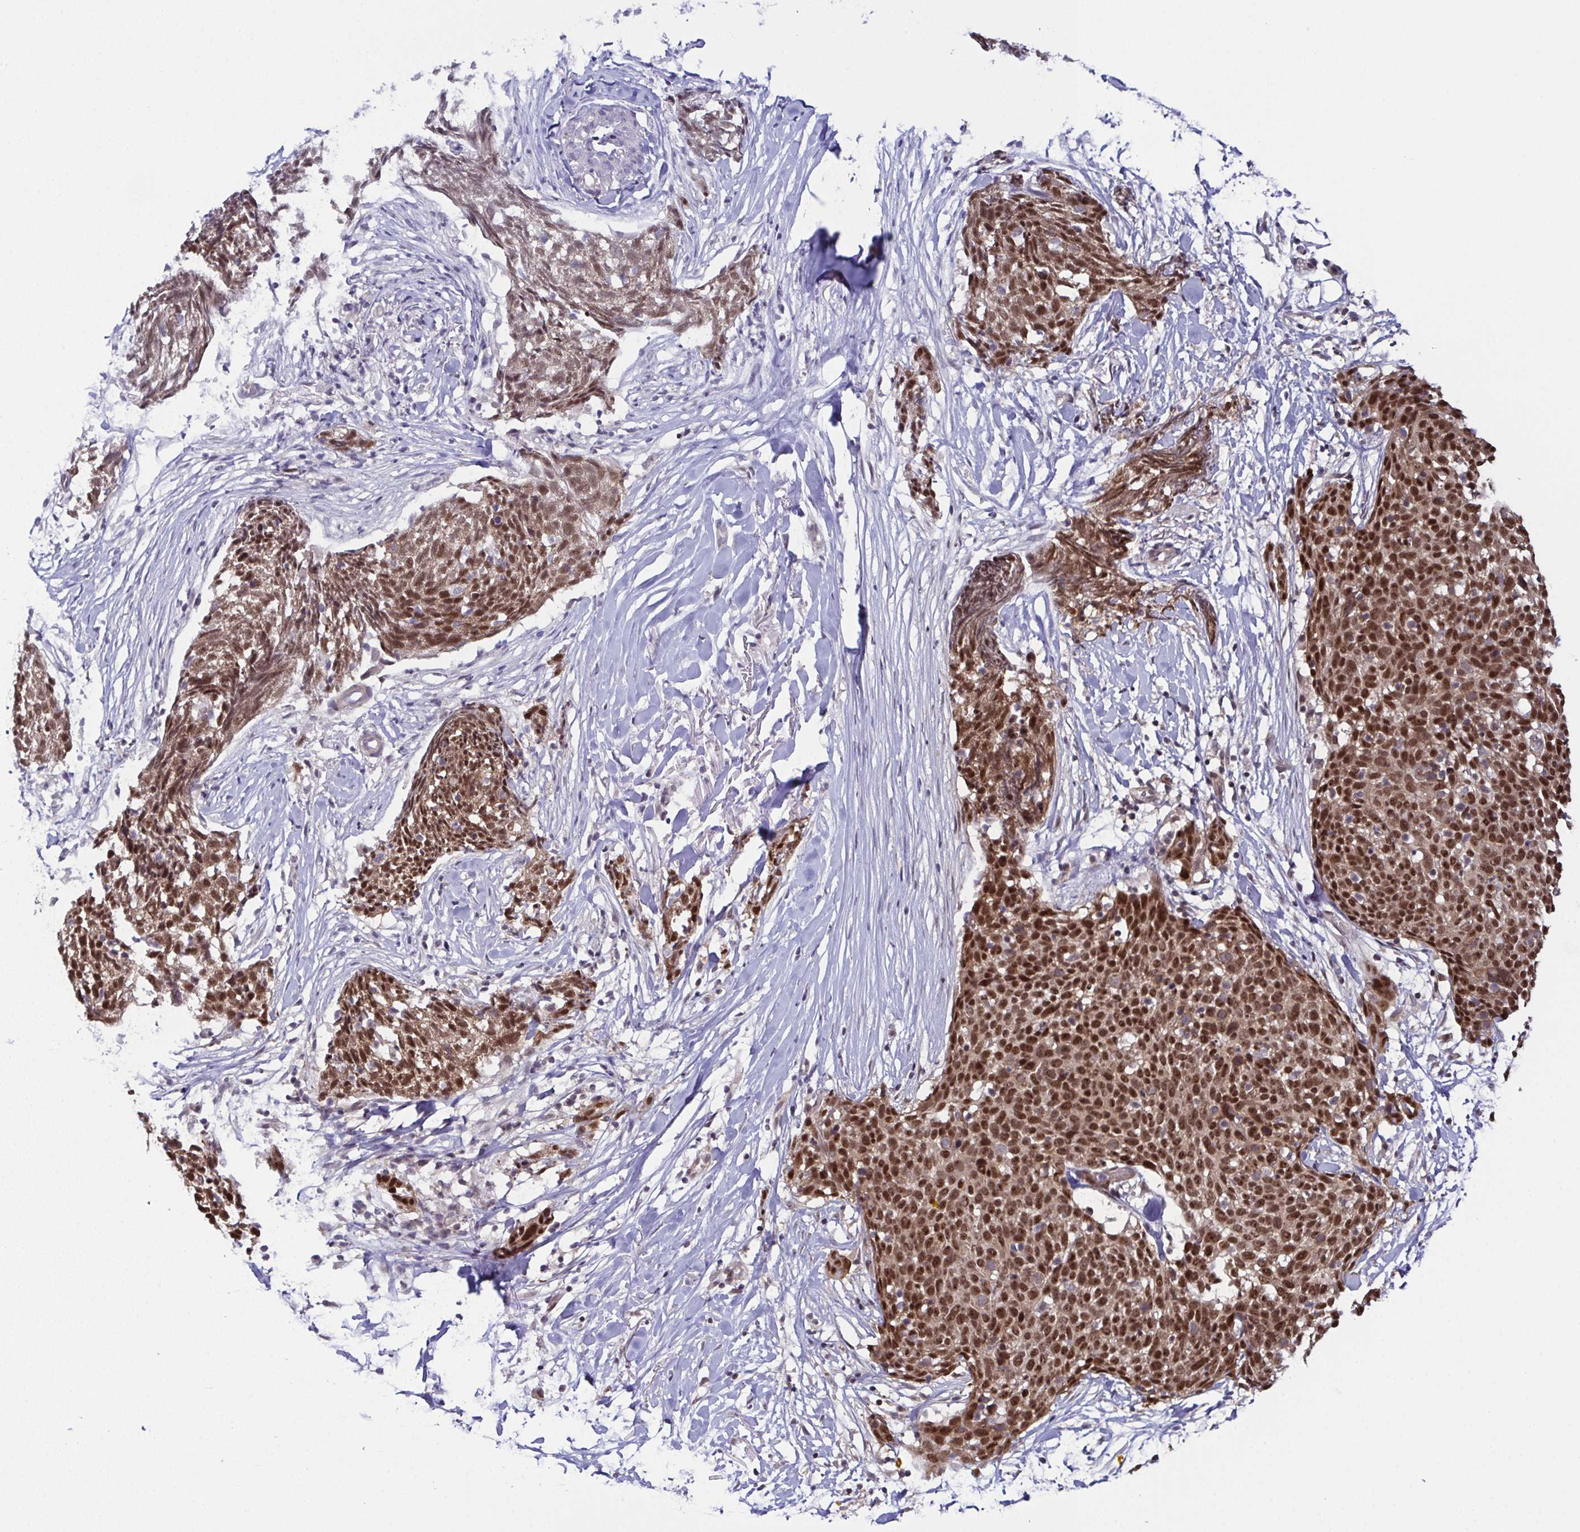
{"staining": {"intensity": "strong", "quantity": ">75%", "location": "nuclear"}, "tissue": "skin cancer", "cell_type": "Tumor cells", "image_type": "cancer", "snomed": [{"axis": "morphology", "description": "Squamous cell carcinoma, NOS"}, {"axis": "topography", "description": "Skin"}, {"axis": "topography", "description": "Vulva"}], "caption": "Immunohistochemical staining of human skin cancer (squamous cell carcinoma) reveals high levels of strong nuclear staining in about >75% of tumor cells. Ihc stains the protein of interest in brown and the nuclei are stained blue.", "gene": "DNAJB1", "patient": {"sex": "female", "age": 75}}